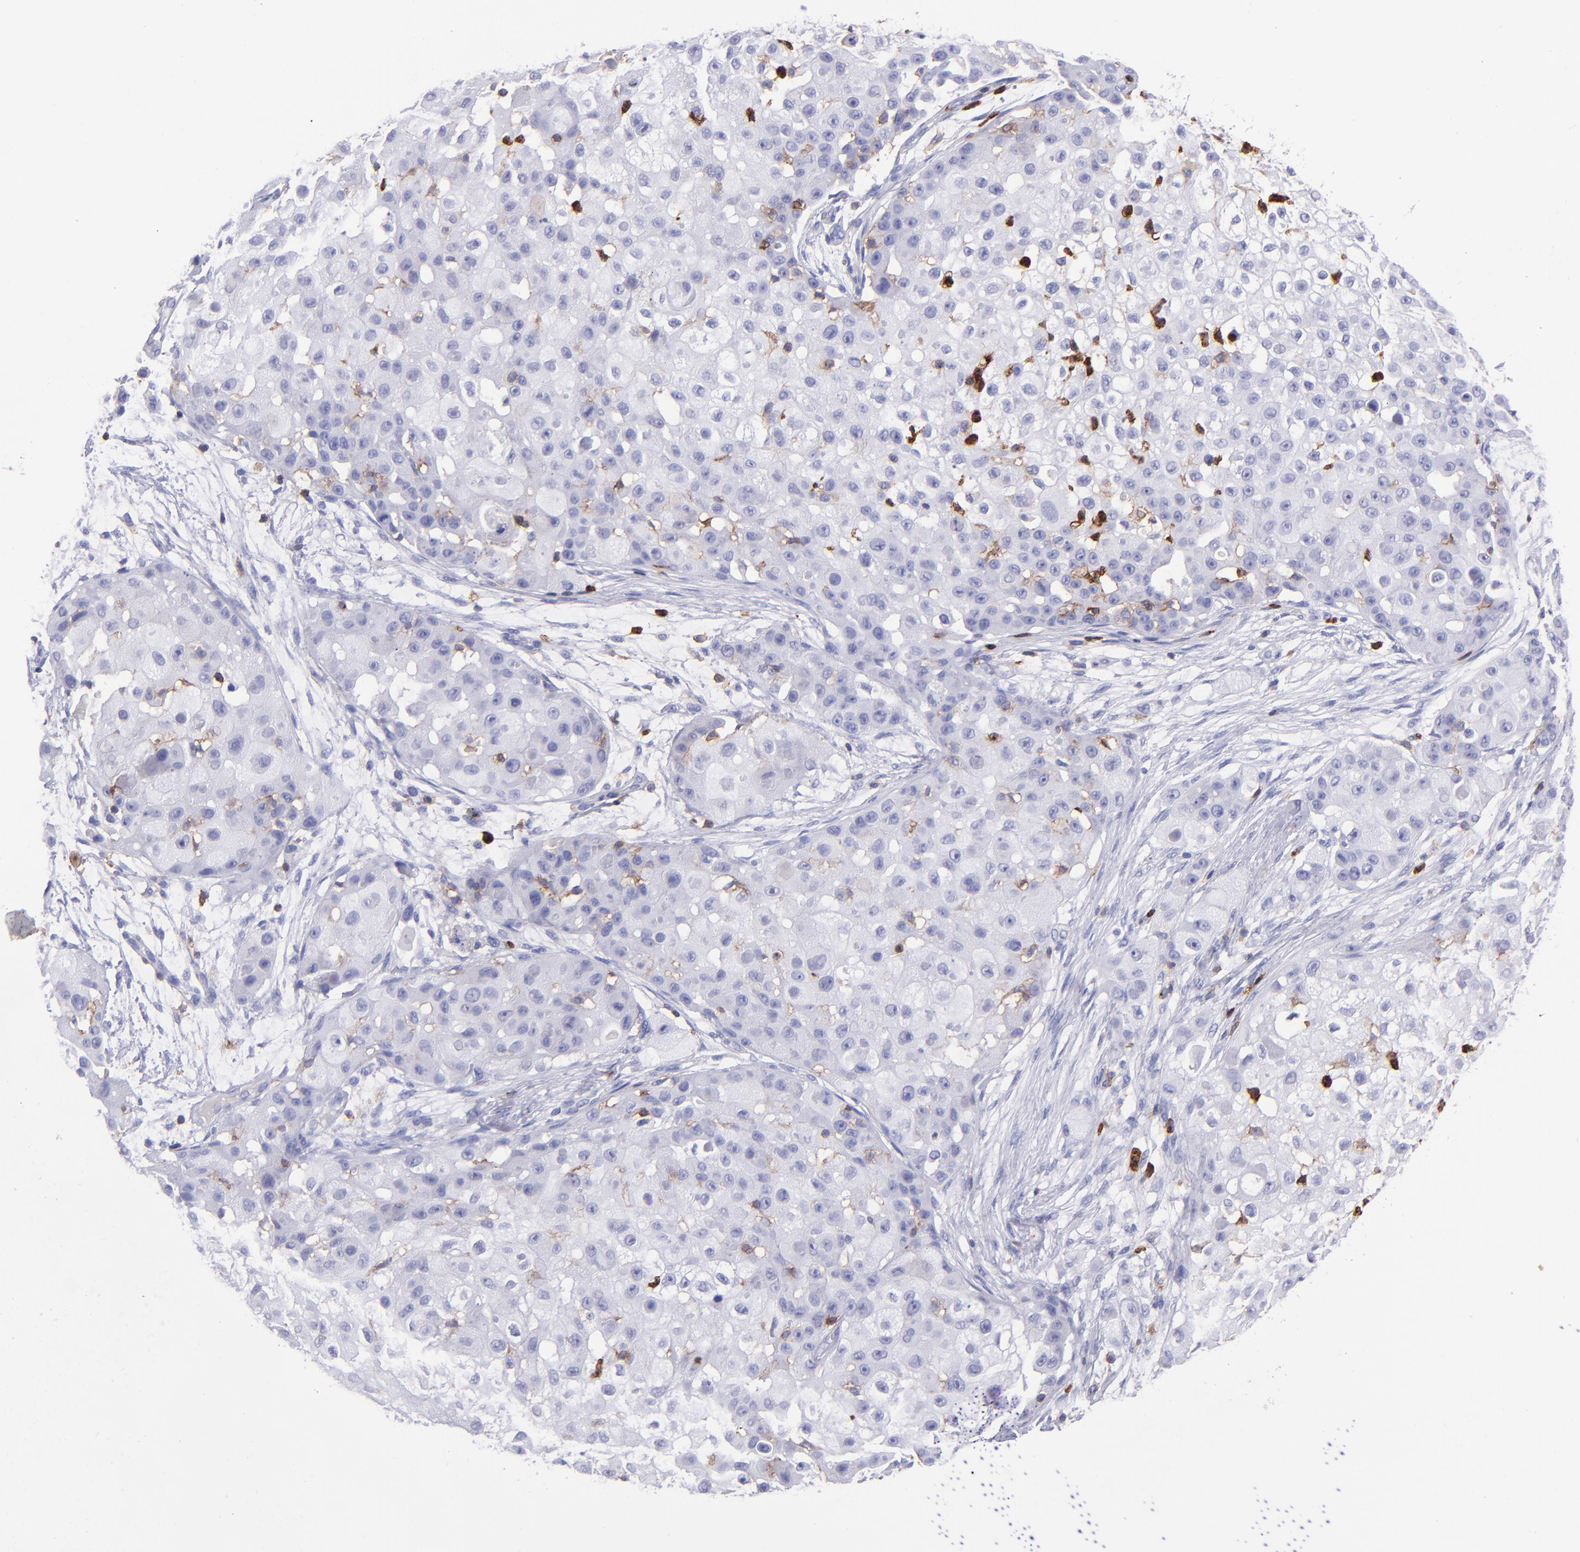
{"staining": {"intensity": "negative", "quantity": "none", "location": "none"}, "tissue": "skin cancer", "cell_type": "Tumor cells", "image_type": "cancer", "snomed": [{"axis": "morphology", "description": "Squamous cell carcinoma, NOS"}, {"axis": "topography", "description": "Skin"}], "caption": "The photomicrograph displays no staining of tumor cells in skin squamous cell carcinoma.", "gene": "ICAM3", "patient": {"sex": "female", "age": 57}}